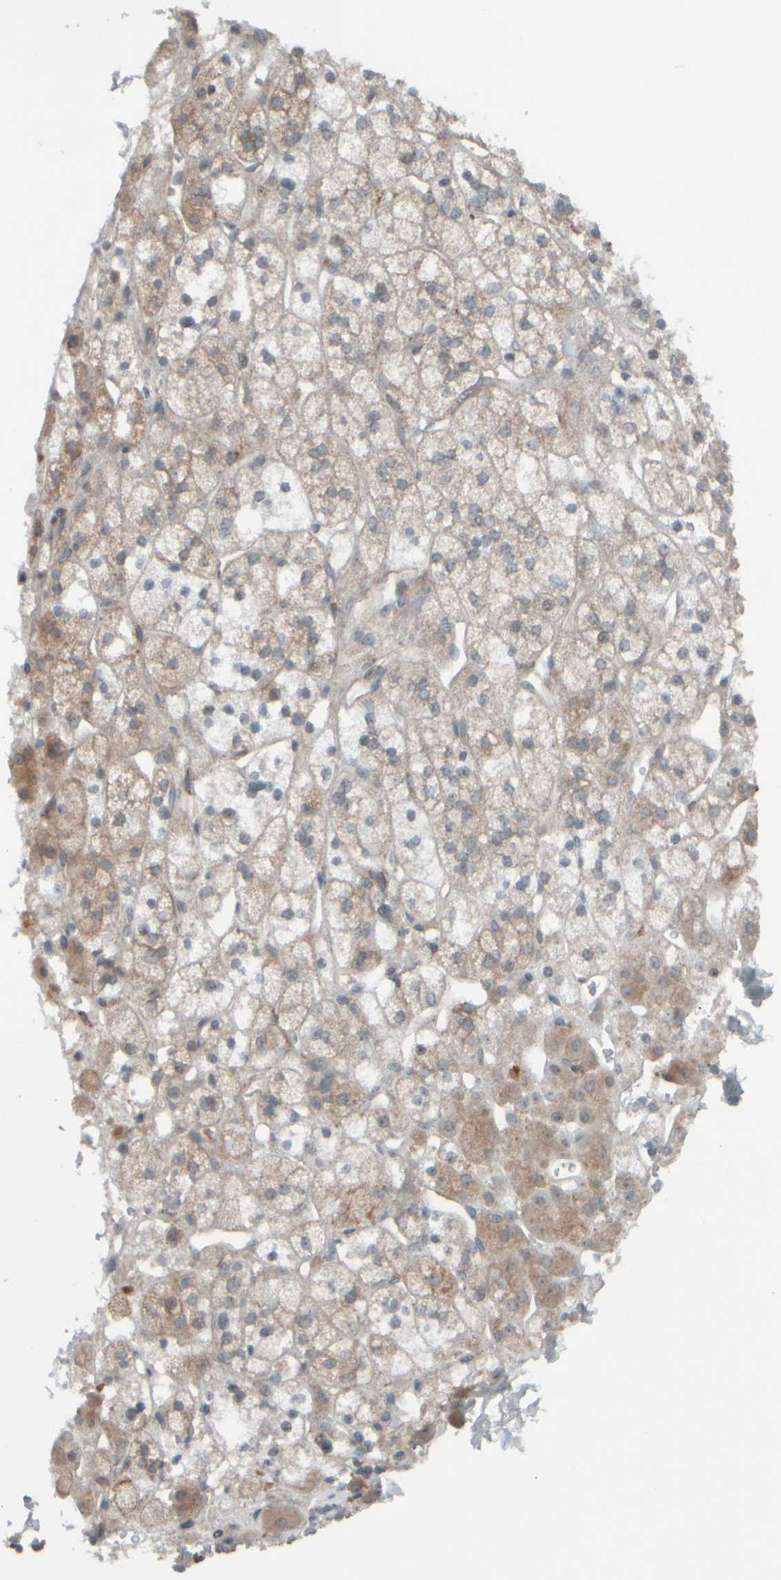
{"staining": {"intensity": "moderate", "quantity": ">75%", "location": "cytoplasmic/membranous"}, "tissue": "adrenal gland", "cell_type": "Glandular cells", "image_type": "normal", "snomed": [{"axis": "morphology", "description": "Normal tissue, NOS"}, {"axis": "topography", "description": "Adrenal gland"}], "caption": "Immunohistochemical staining of unremarkable adrenal gland demonstrates moderate cytoplasmic/membranous protein staining in approximately >75% of glandular cells.", "gene": "HGS", "patient": {"sex": "male", "age": 56}}